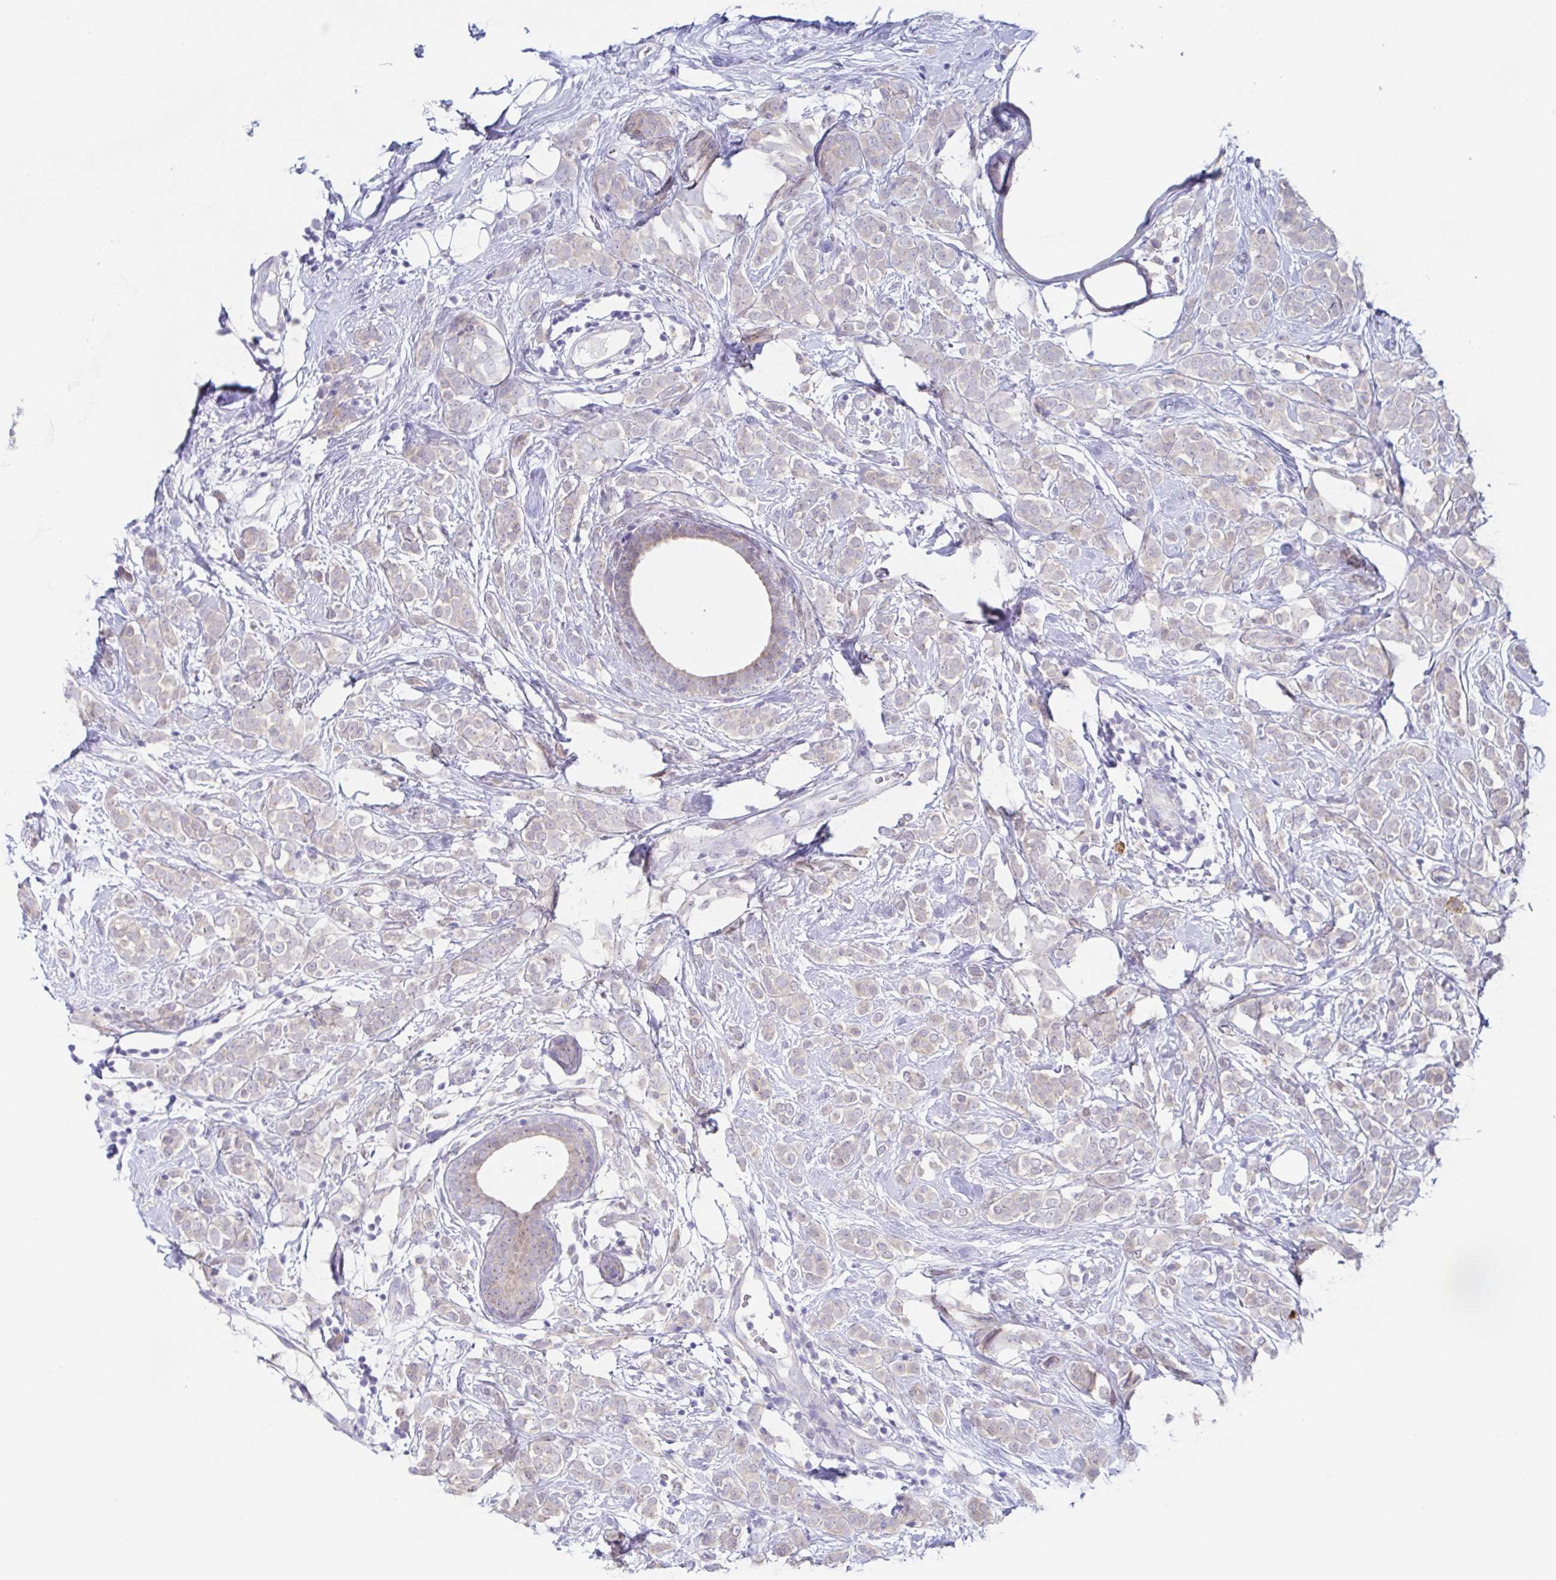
{"staining": {"intensity": "negative", "quantity": "none", "location": "none"}, "tissue": "breast cancer", "cell_type": "Tumor cells", "image_type": "cancer", "snomed": [{"axis": "morphology", "description": "Lobular carcinoma"}, {"axis": "topography", "description": "Breast"}], "caption": "Tumor cells are negative for protein expression in human breast cancer. (DAB (3,3'-diaminobenzidine) immunohistochemistry (IHC), high magnification).", "gene": "HTR2A", "patient": {"sex": "female", "age": 49}}